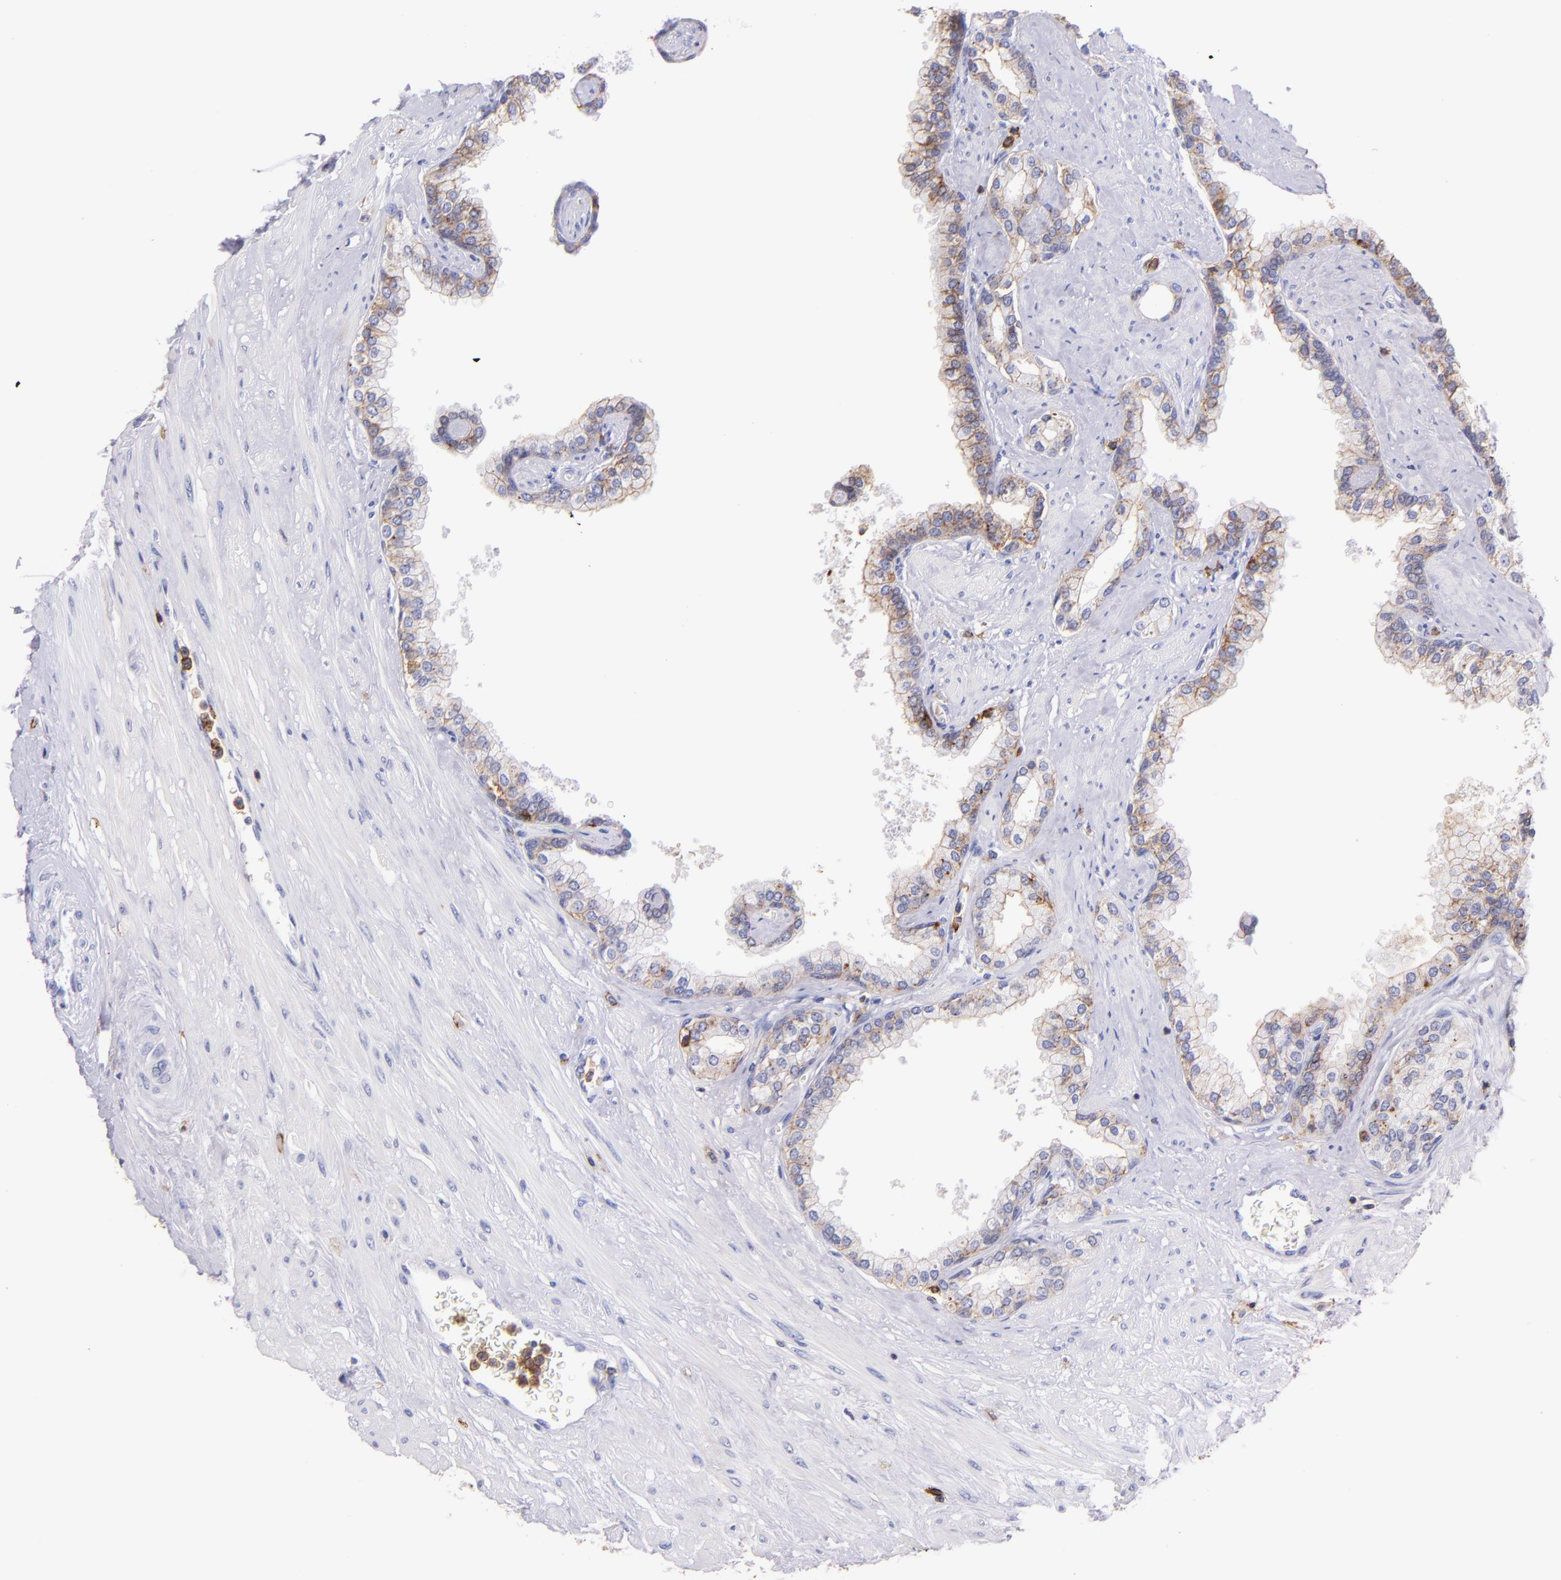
{"staining": {"intensity": "weak", "quantity": "<25%", "location": "cytoplasmic/membranous"}, "tissue": "prostate", "cell_type": "Glandular cells", "image_type": "normal", "snomed": [{"axis": "morphology", "description": "Normal tissue, NOS"}, {"axis": "topography", "description": "Prostate"}], "caption": "The photomicrograph reveals no significant staining in glandular cells of prostate. (IHC, brightfield microscopy, high magnification).", "gene": "SPN", "patient": {"sex": "male", "age": 60}}